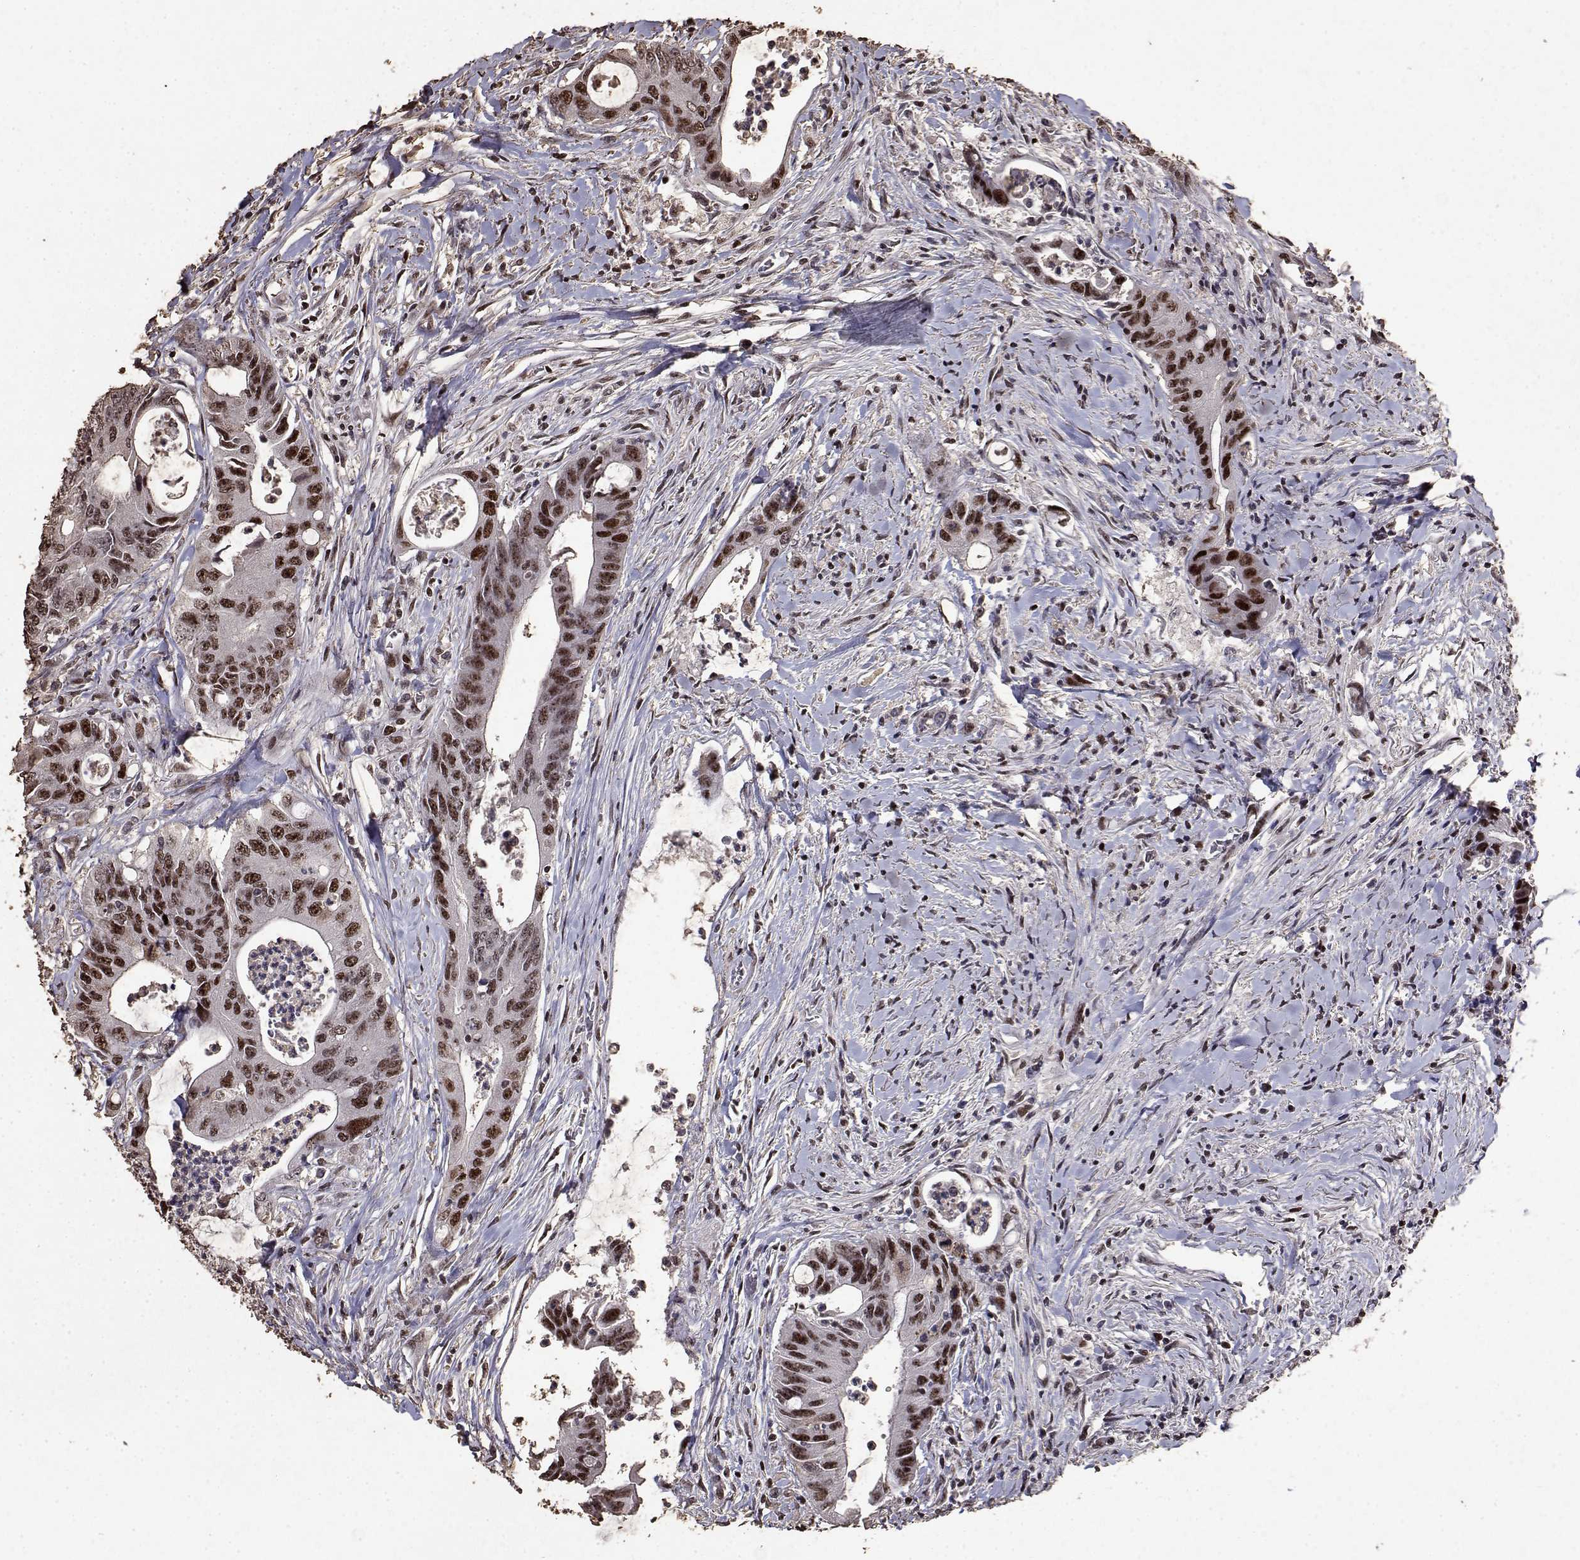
{"staining": {"intensity": "moderate", "quantity": ">75%", "location": "nuclear"}, "tissue": "colorectal cancer", "cell_type": "Tumor cells", "image_type": "cancer", "snomed": [{"axis": "morphology", "description": "Adenocarcinoma, NOS"}, {"axis": "topography", "description": "Rectum"}], "caption": "Immunohistochemistry histopathology image of neoplastic tissue: human adenocarcinoma (colorectal) stained using IHC exhibits medium levels of moderate protein expression localized specifically in the nuclear of tumor cells, appearing as a nuclear brown color.", "gene": "TOE1", "patient": {"sex": "male", "age": 59}}